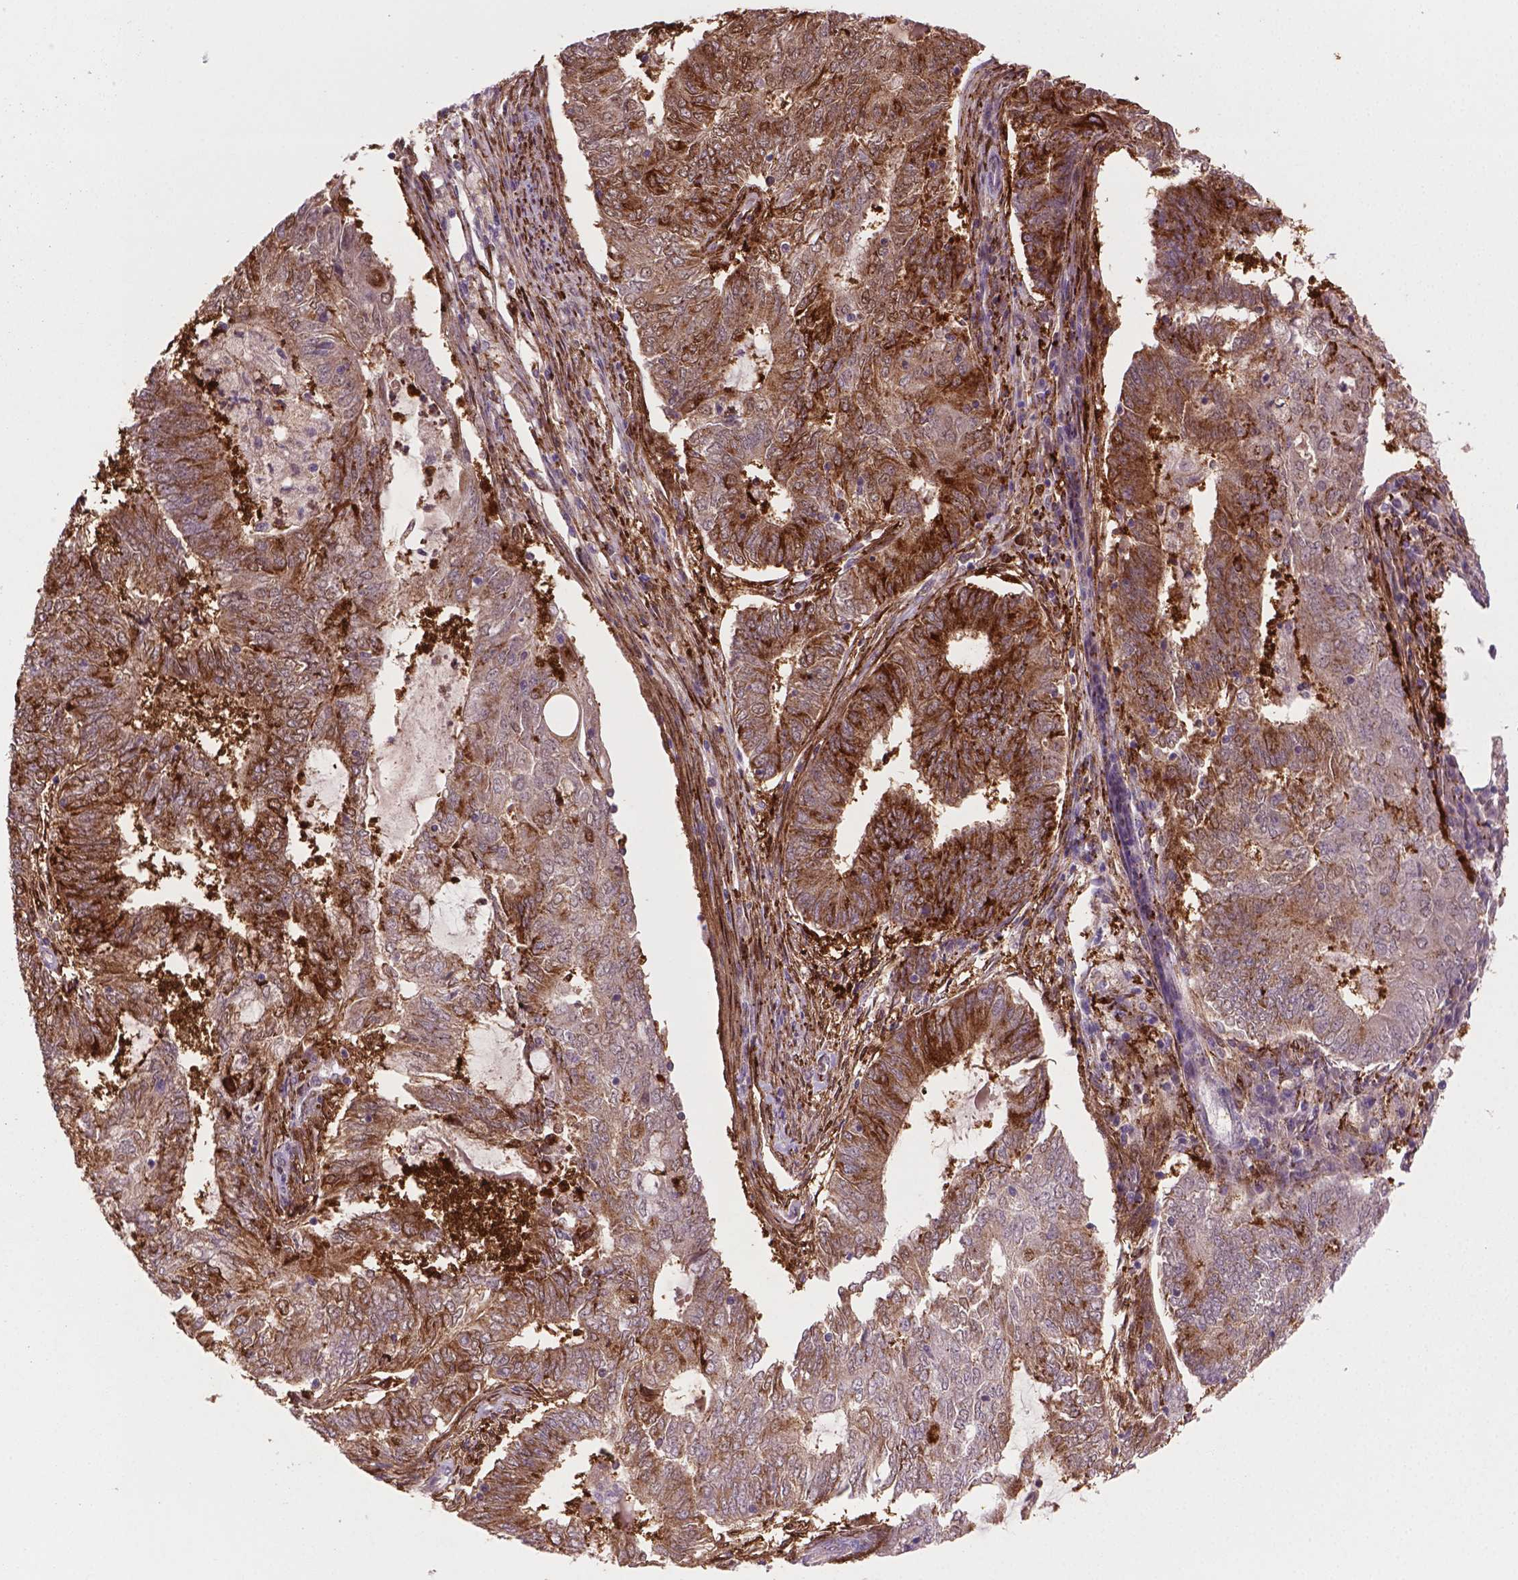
{"staining": {"intensity": "moderate", "quantity": "25%-75%", "location": "cytoplasmic/membranous,nuclear"}, "tissue": "endometrial cancer", "cell_type": "Tumor cells", "image_type": "cancer", "snomed": [{"axis": "morphology", "description": "Adenocarcinoma, NOS"}, {"axis": "topography", "description": "Endometrium"}], "caption": "About 25%-75% of tumor cells in human endometrial cancer (adenocarcinoma) demonstrate moderate cytoplasmic/membranous and nuclear protein expression as visualized by brown immunohistochemical staining.", "gene": "PLIN3", "patient": {"sex": "female", "age": 62}}